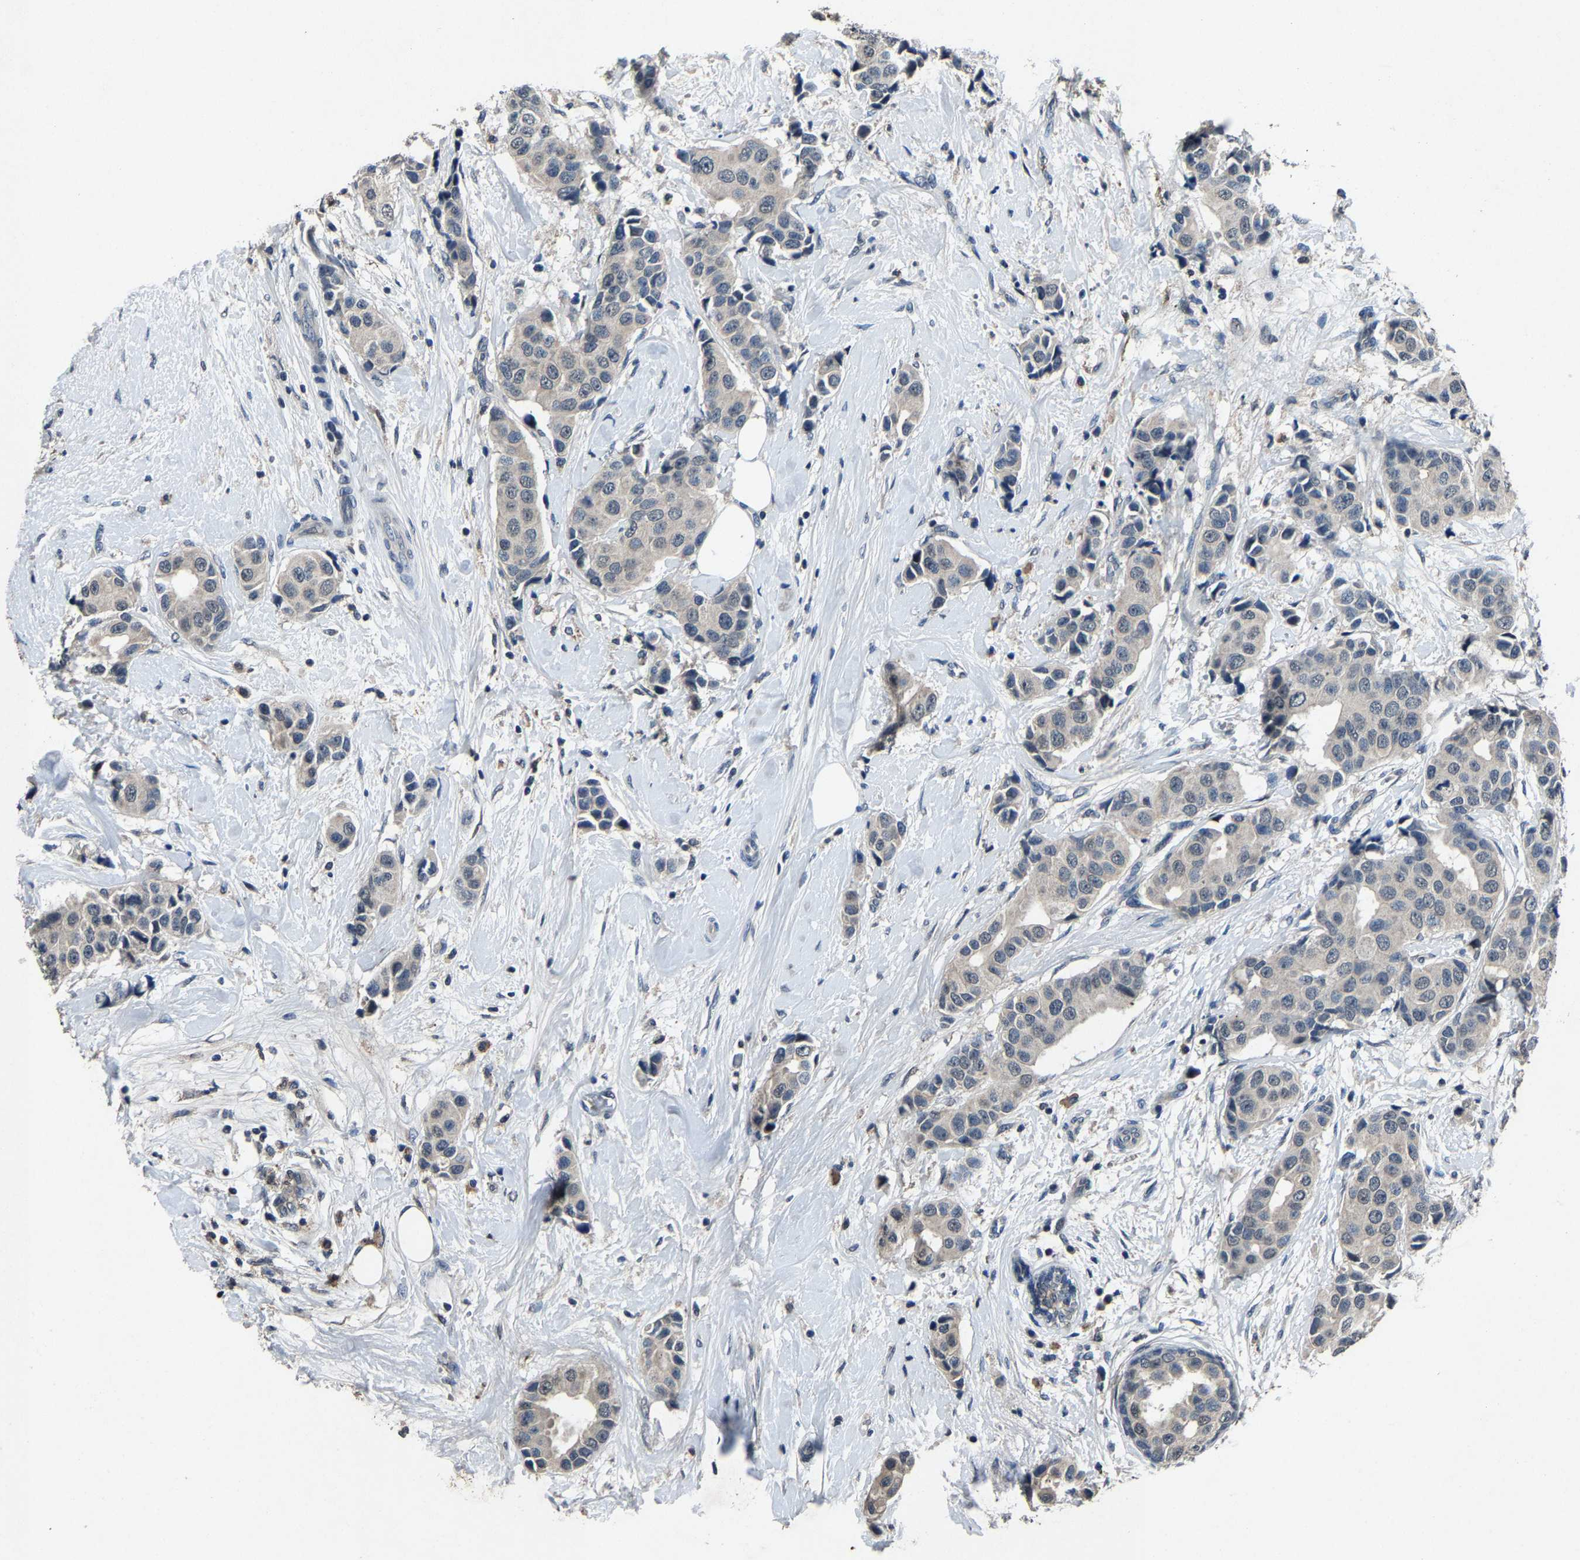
{"staining": {"intensity": "negative", "quantity": "none", "location": "none"}, "tissue": "breast cancer", "cell_type": "Tumor cells", "image_type": "cancer", "snomed": [{"axis": "morphology", "description": "Normal tissue, NOS"}, {"axis": "morphology", "description": "Duct carcinoma"}, {"axis": "topography", "description": "Breast"}], "caption": "There is no significant staining in tumor cells of breast cancer. (Stains: DAB immunohistochemistry (IHC) with hematoxylin counter stain, Microscopy: brightfield microscopy at high magnification).", "gene": "PCNX2", "patient": {"sex": "female", "age": 39}}